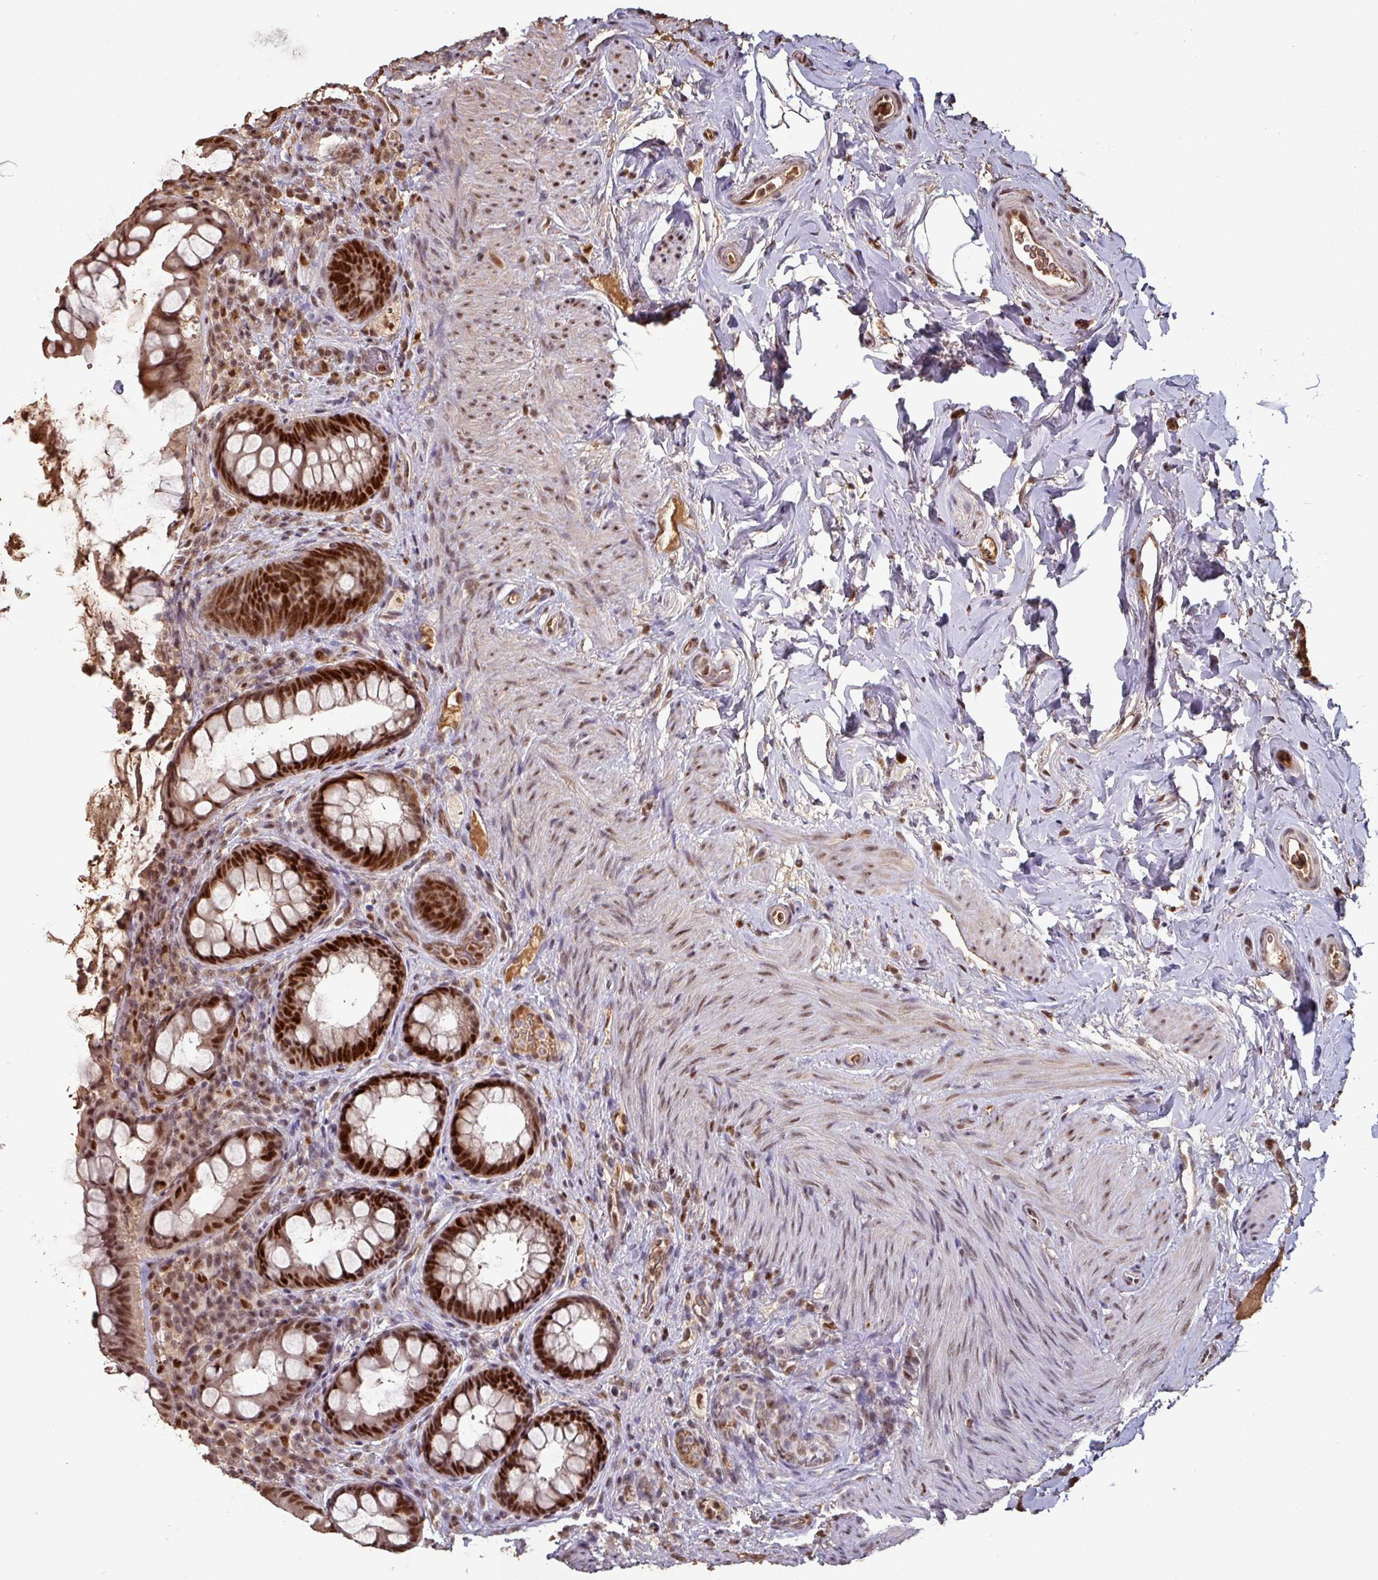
{"staining": {"intensity": "strong", "quantity": ">75%", "location": "nuclear"}, "tissue": "rectum", "cell_type": "Glandular cells", "image_type": "normal", "snomed": [{"axis": "morphology", "description": "Normal tissue, NOS"}, {"axis": "topography", "description": "Rectum"}, {"axis": "topography", "description": "Peripheral nerve tissue"}], "caption": "An IHC micrograph of normal tissue is shown. Protein staining in brown labels strong nuclear positivity in rectum within glandular cells. Nuclei are stained in blue.", "gene": "POLD1", "patient": {"sex": "female", "age": 69}}